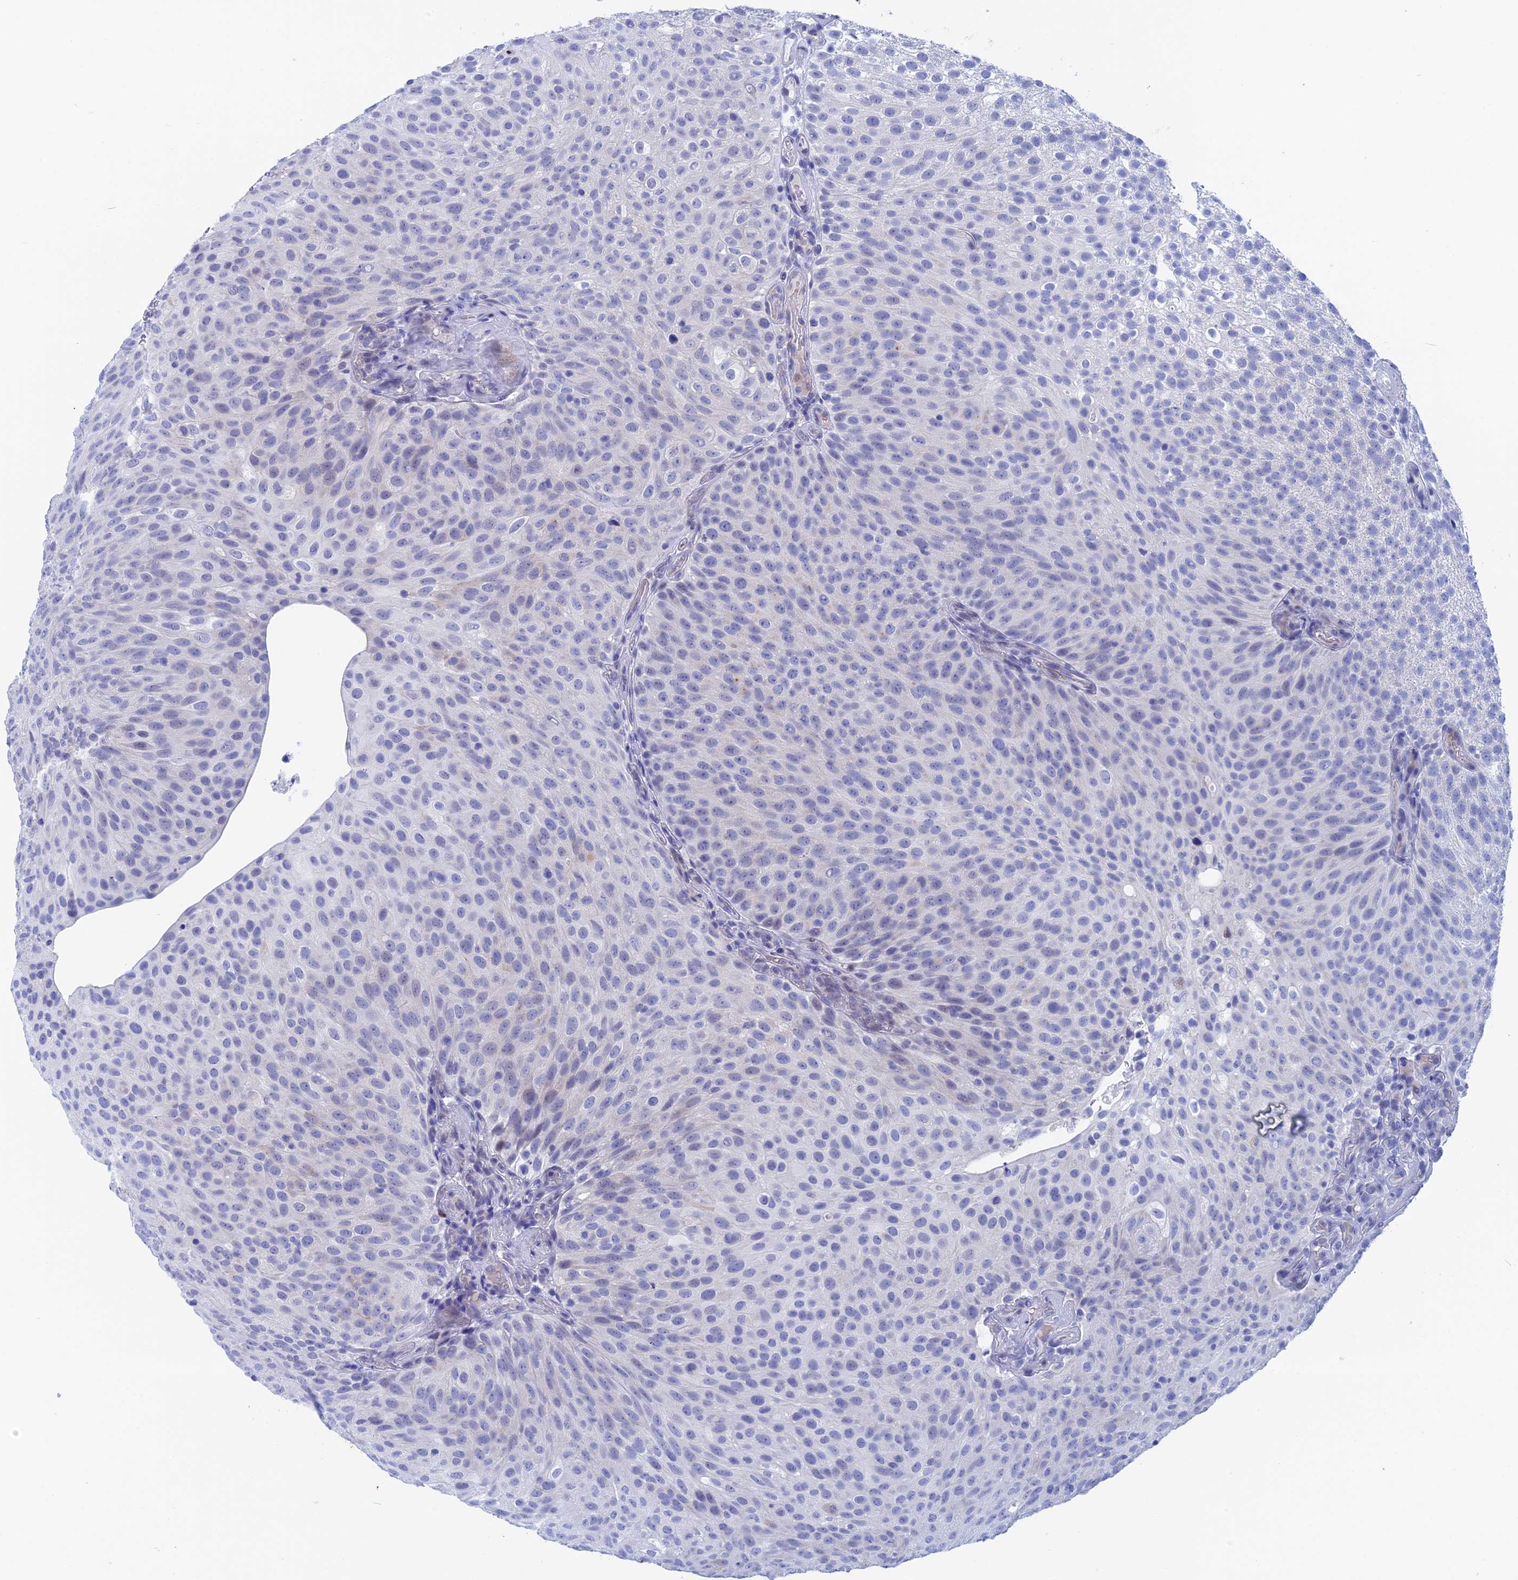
{"staining": {"intensity": "negative", "quantity": "none", "location": "none"}, "tissue": "urothelial cancer", "cell_type": "Tumor cells", "image_type": "cancer", "snomed": [{"axis": "morphology", "description": "Urothelial carcinoma, Low grade"}, {"axis": "topography", "description": "Urinary bladder"}], "caption": "IHC photomicrograph of urothelial cancer stained for a protein (brown), which displays no staining in tumor cells. (Brightfield microscopy of DAB IHC at high magnification).", "gene": "WDR83", "patient": {"sex": "male", "age": 78}}